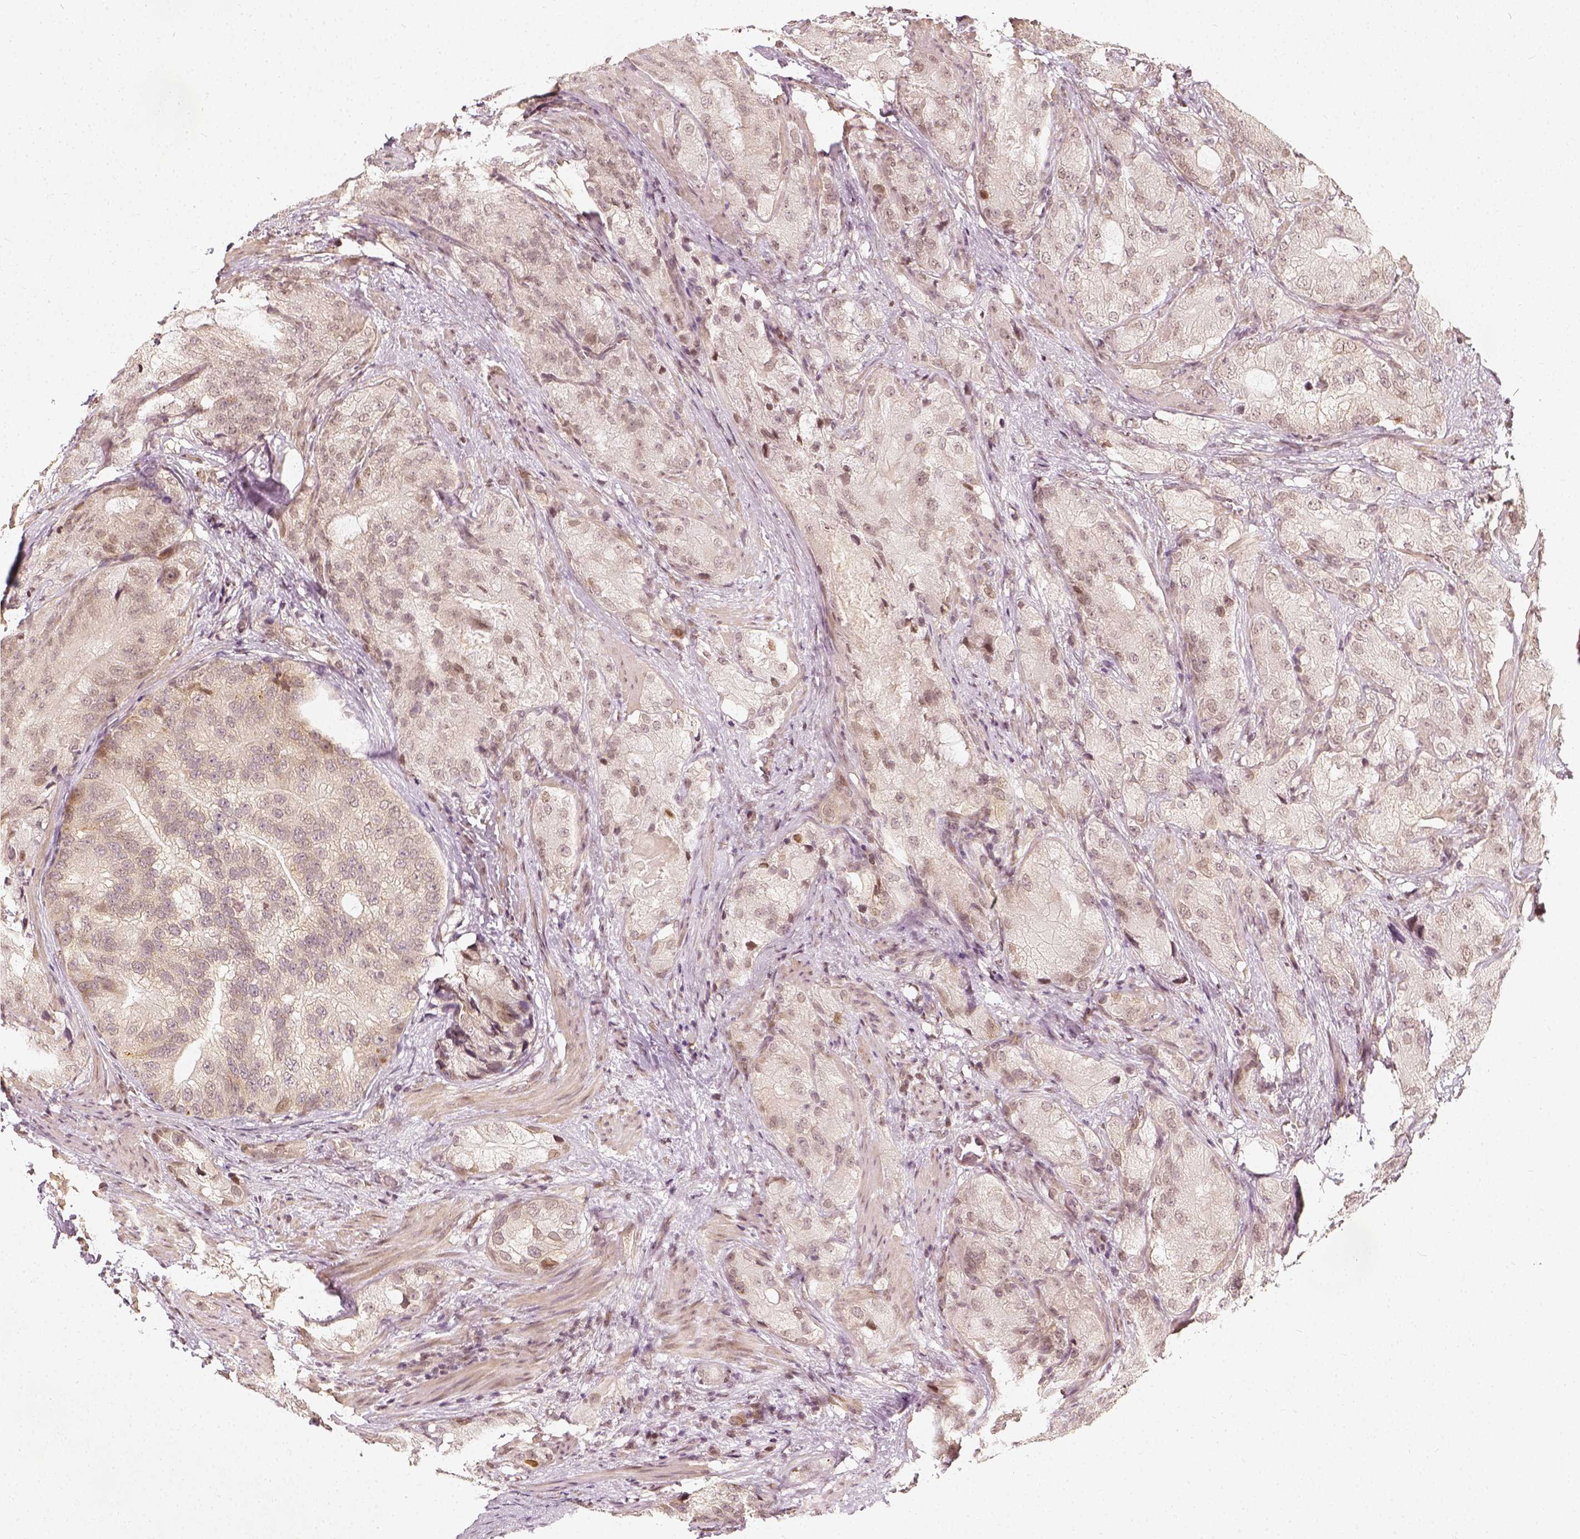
{"staining": {"intensity": "negative", "quantity": "none", "location": "none"}, "tissue": "prostate cancer", "cell_type": "Tumor cells", "image_type": "cancer", "snomed": [{"axis": "morphology", "description": "Adenocarcinoma, High grade"}, {"axis": "topography", "description": "Prostate"}], "caption": "An immunohistochemistry (IHC) micrograph of prostate cancer (high-grade adenocarcinoma) is shown. There is no staining in tumor cells of prostate cancer (high-grade adenocarcinoma).", "gene": "ZMAT3", "patient": {"sex": "male", "age": 70}}